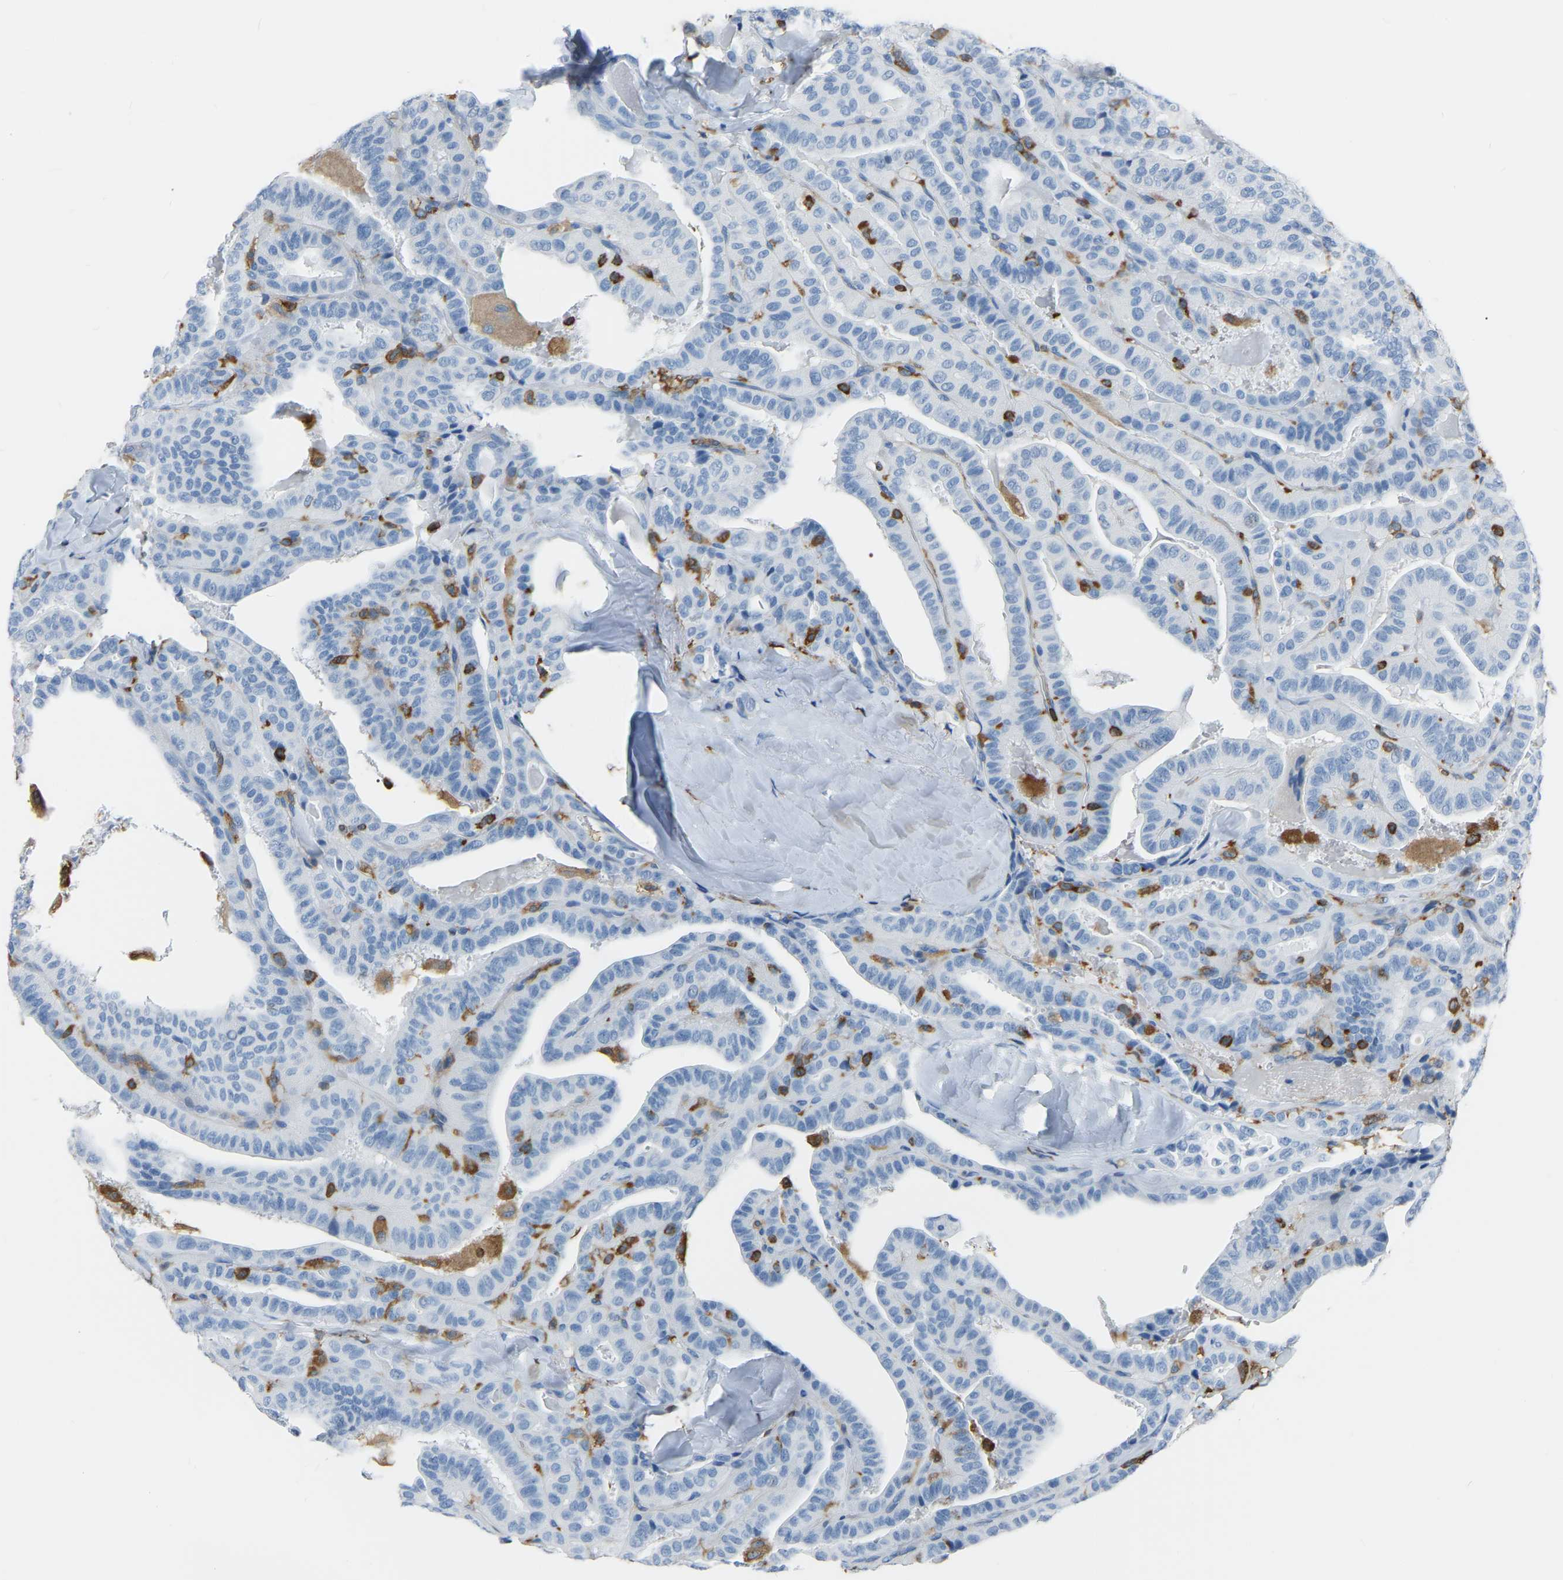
{"staining": {"intensity": "negative", "quantity": "none", "location": "none"}, "tissue": "thyroid cancer", "cell_type": "Tumor cells", "image_type": "cancer", "snomed": [{"axis": "morphology", "description": "Papillary adenocarcinoma, NOS"}, {"axis": "topography", "description": "Thyroid gland"}], "caption": "Tumor cells show no significant expression in thyroid cancer (papillary adenocarcinoma).", "gene": "ARHGAP45", "patient": {"sex": "male", "age": 77}}